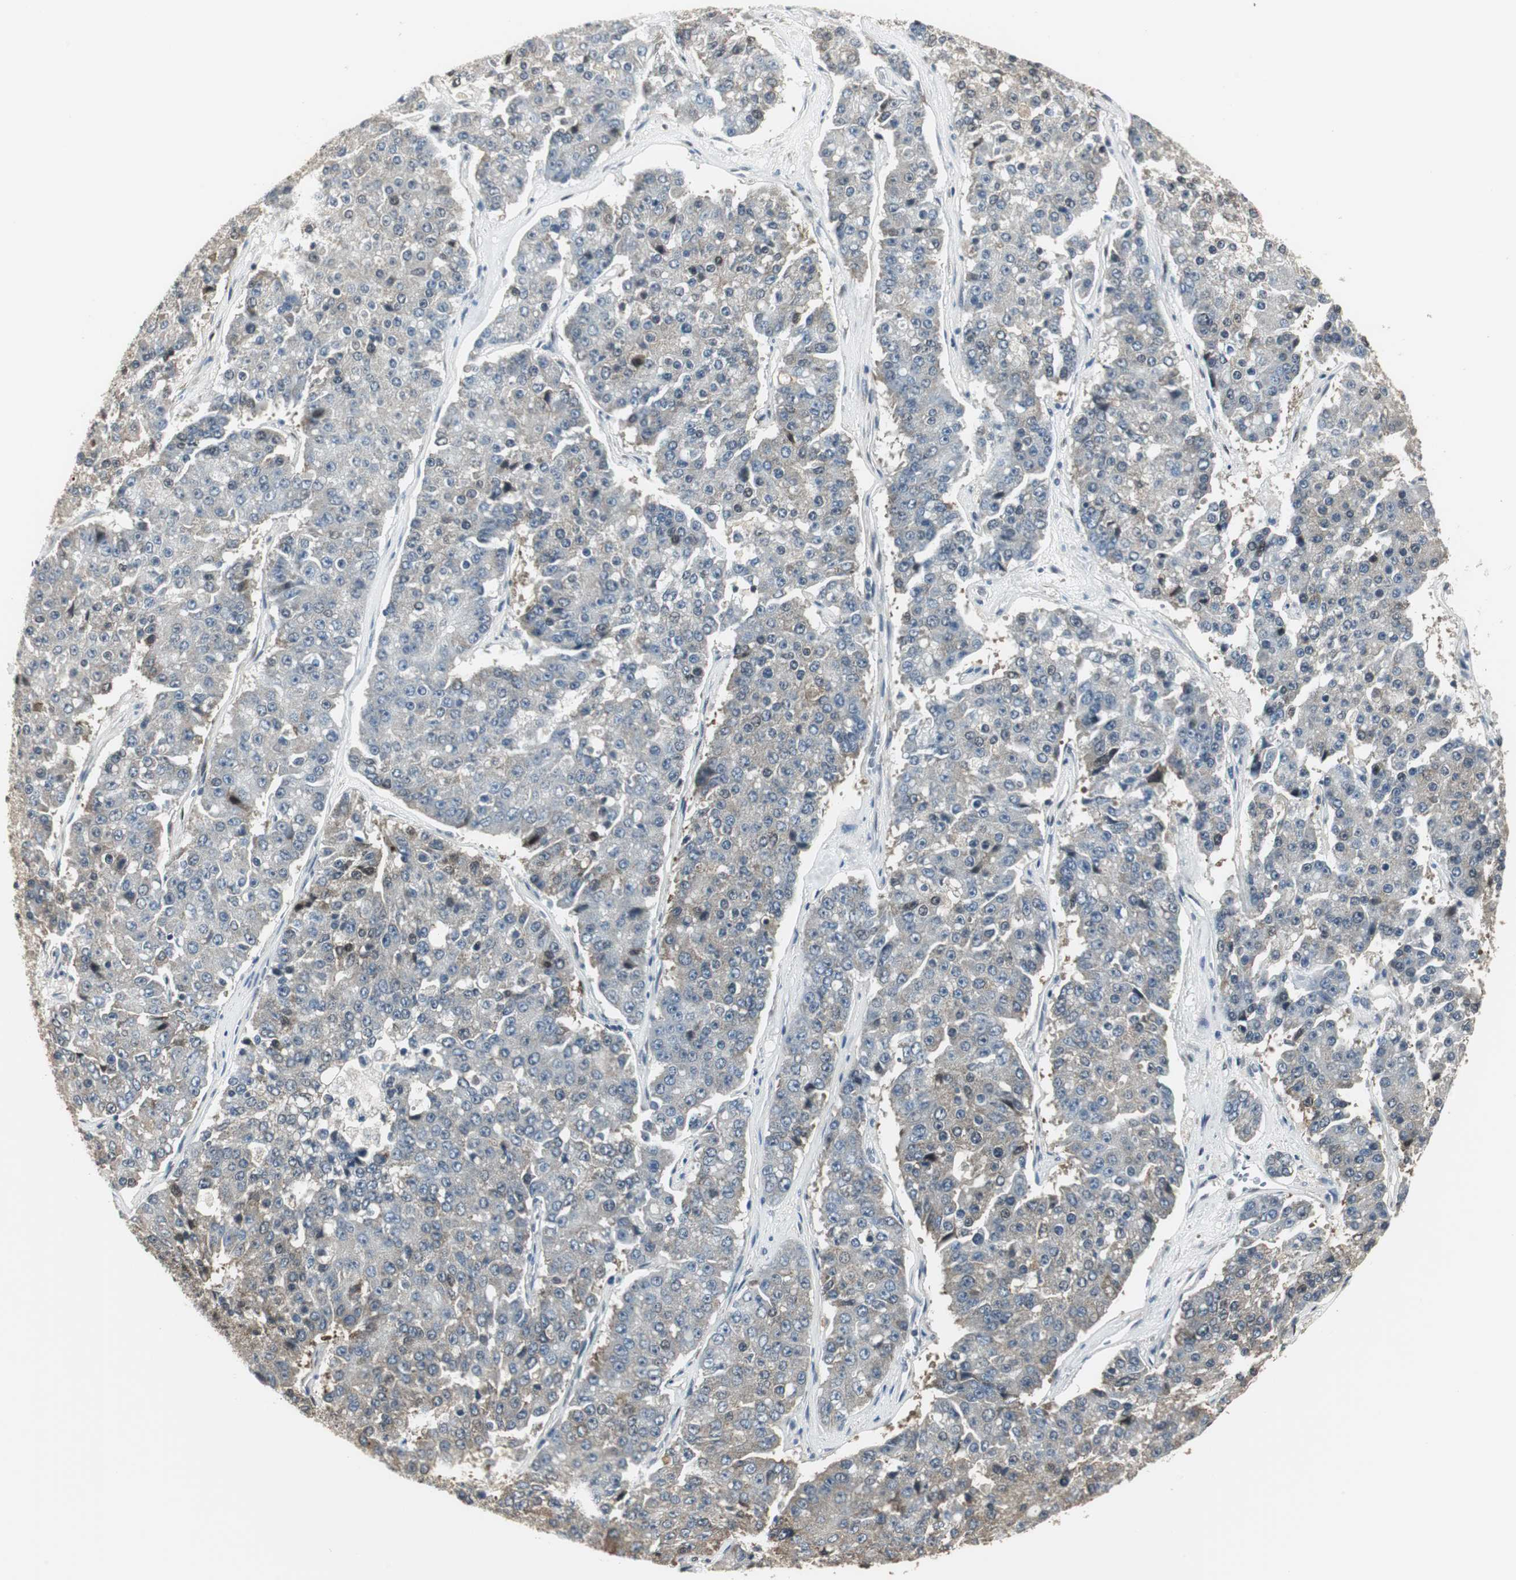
{"staining": {"intensity": "weak", "quantity": "25%-75%", "location": "cytoplasmic/membranous"}, "tissue": "pancreatic cancer", "cell_type": "Tumor cells", "image_type": "cancer", "snomed": [{"axis": "morphology", "description": "Adenocarcinoma, NOS"}, {"axis": "topography", "description": "Pancreas"}], "caption": "Protein staining shows weak cytoplasmic/membranous positivity in approximately 25%-75% of tumor cells in pancreatic cancer.", "gene": "CCT5", "patient": {"sex": "male", "age": 50}}